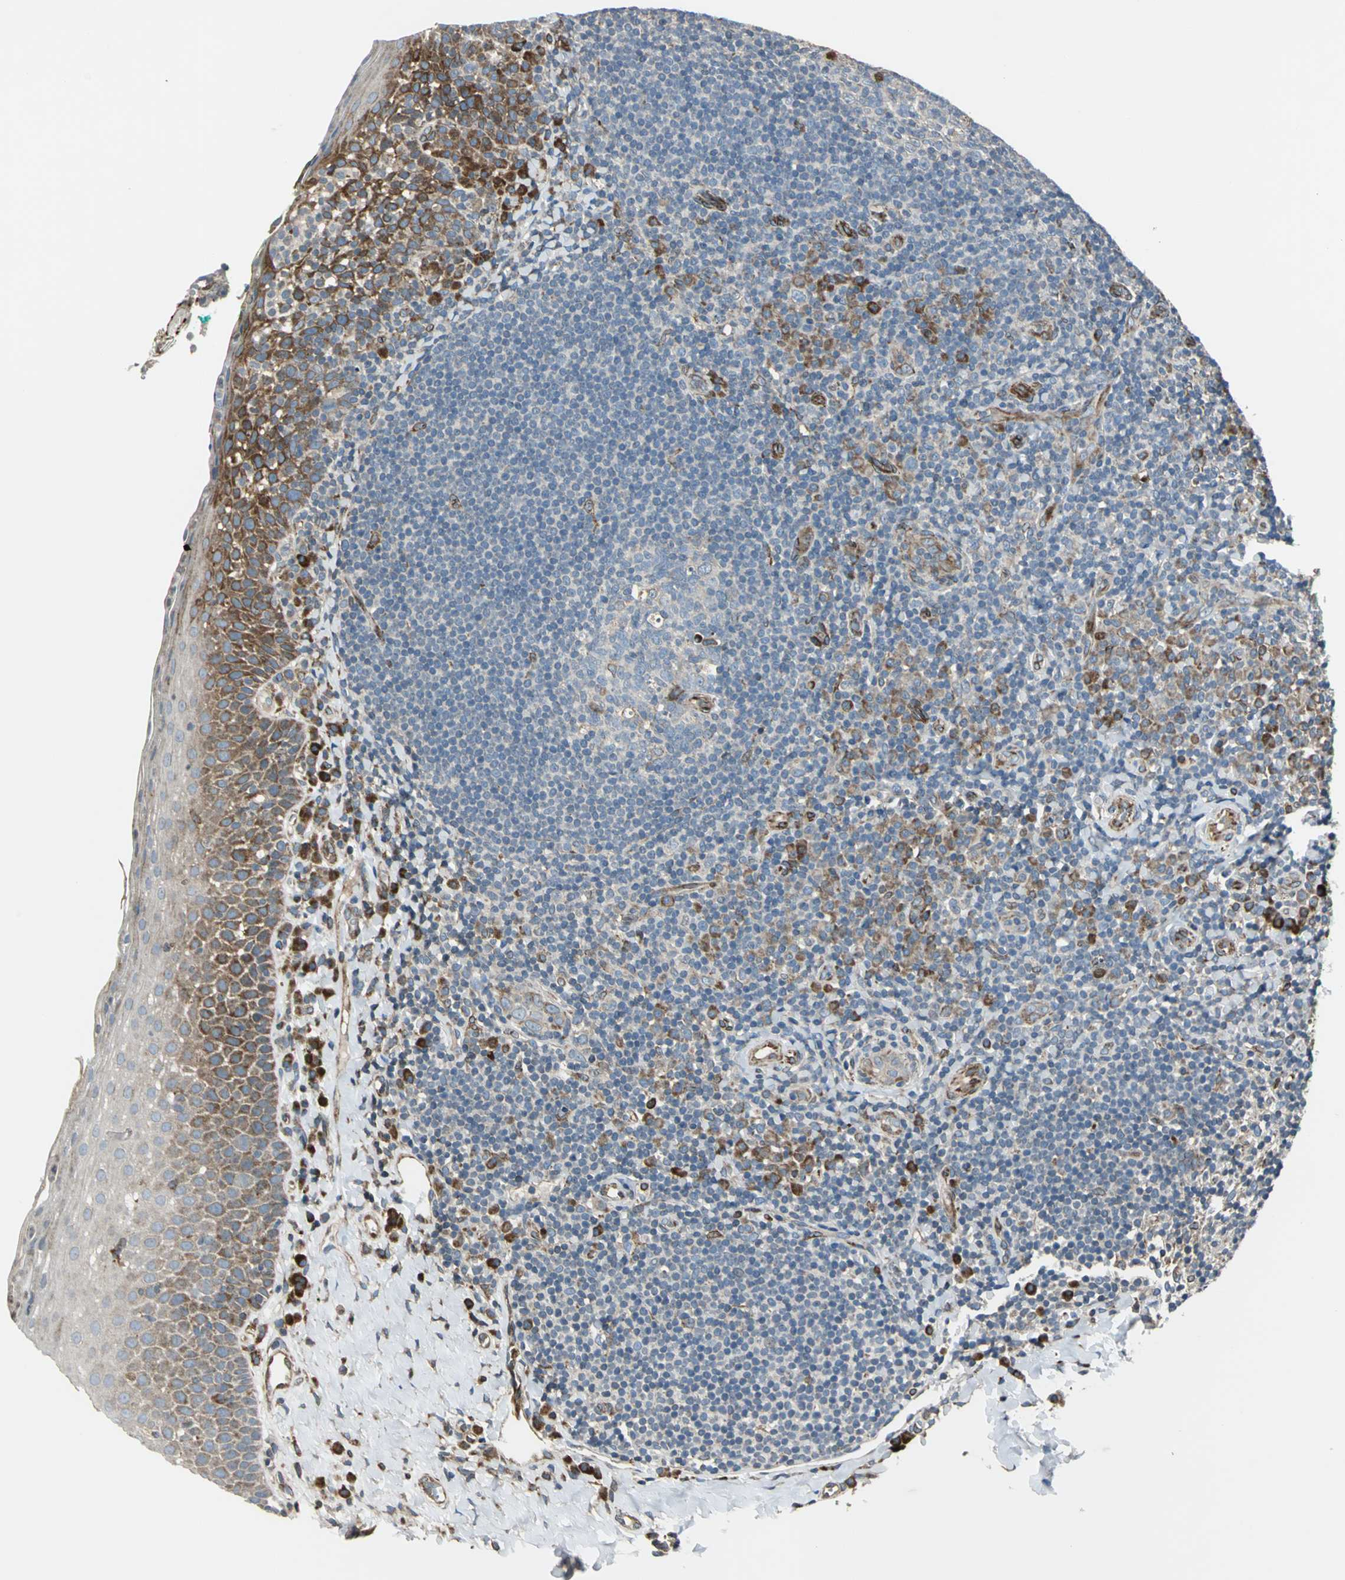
{"staining": {"intensity": "weak", "quantity": "25%-75%", "location": "cytoplasmic/membranous"}, "tissue": "tonsil", "cell_type": "Germinal center cells", "image_type": "normal", "snomed": [{"axis": "morphology", "description": "Normal tissue, NOS"}, {"axis": "topography", "description": "Tonsil"}], "caption": "Weak cytoplasmic/membranous protein expression is seen in about 25%-75% of germinal center cells in tonsil.", "gene": "HTATIP2", "patient": {"sex": "male", "age": 17}}